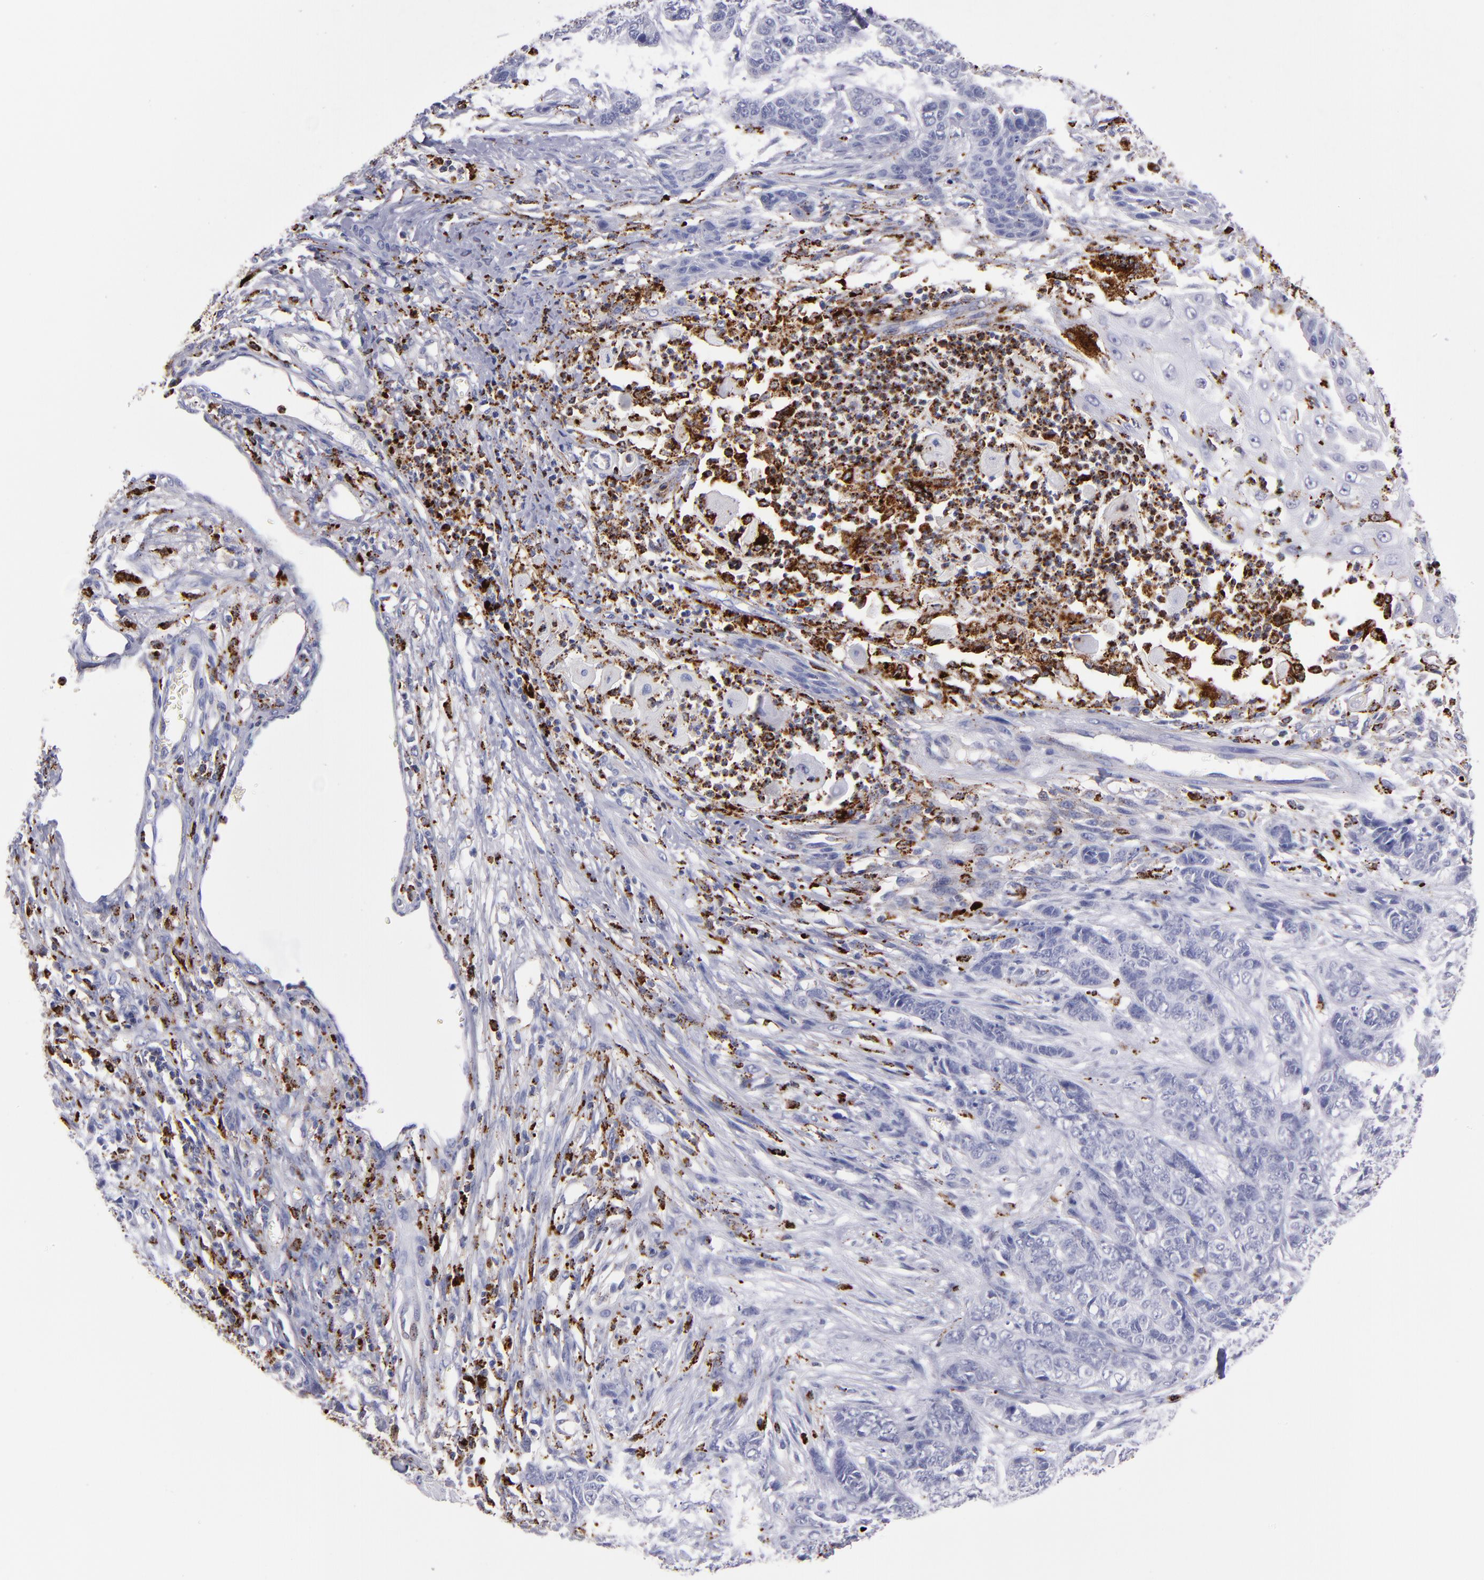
{"staining": {"intensity": "negative", "quantity": "none", "location": "none"}, "tissue": "skin cancer", "cell_type": "Tumor cells", "image_type": "cancer", "snomed": [{"axis": "morphology", "description": "Basal cell carcinoma"}, {"axis": "topography", "description": "Skin"}], "caption": "DAB immunohistochemical staining of skin basal cell carcinoma demonstrates no significant positivity in tumor cells.", "gene": "CTSS", "patient": {"sex": "female", "age": 64}}